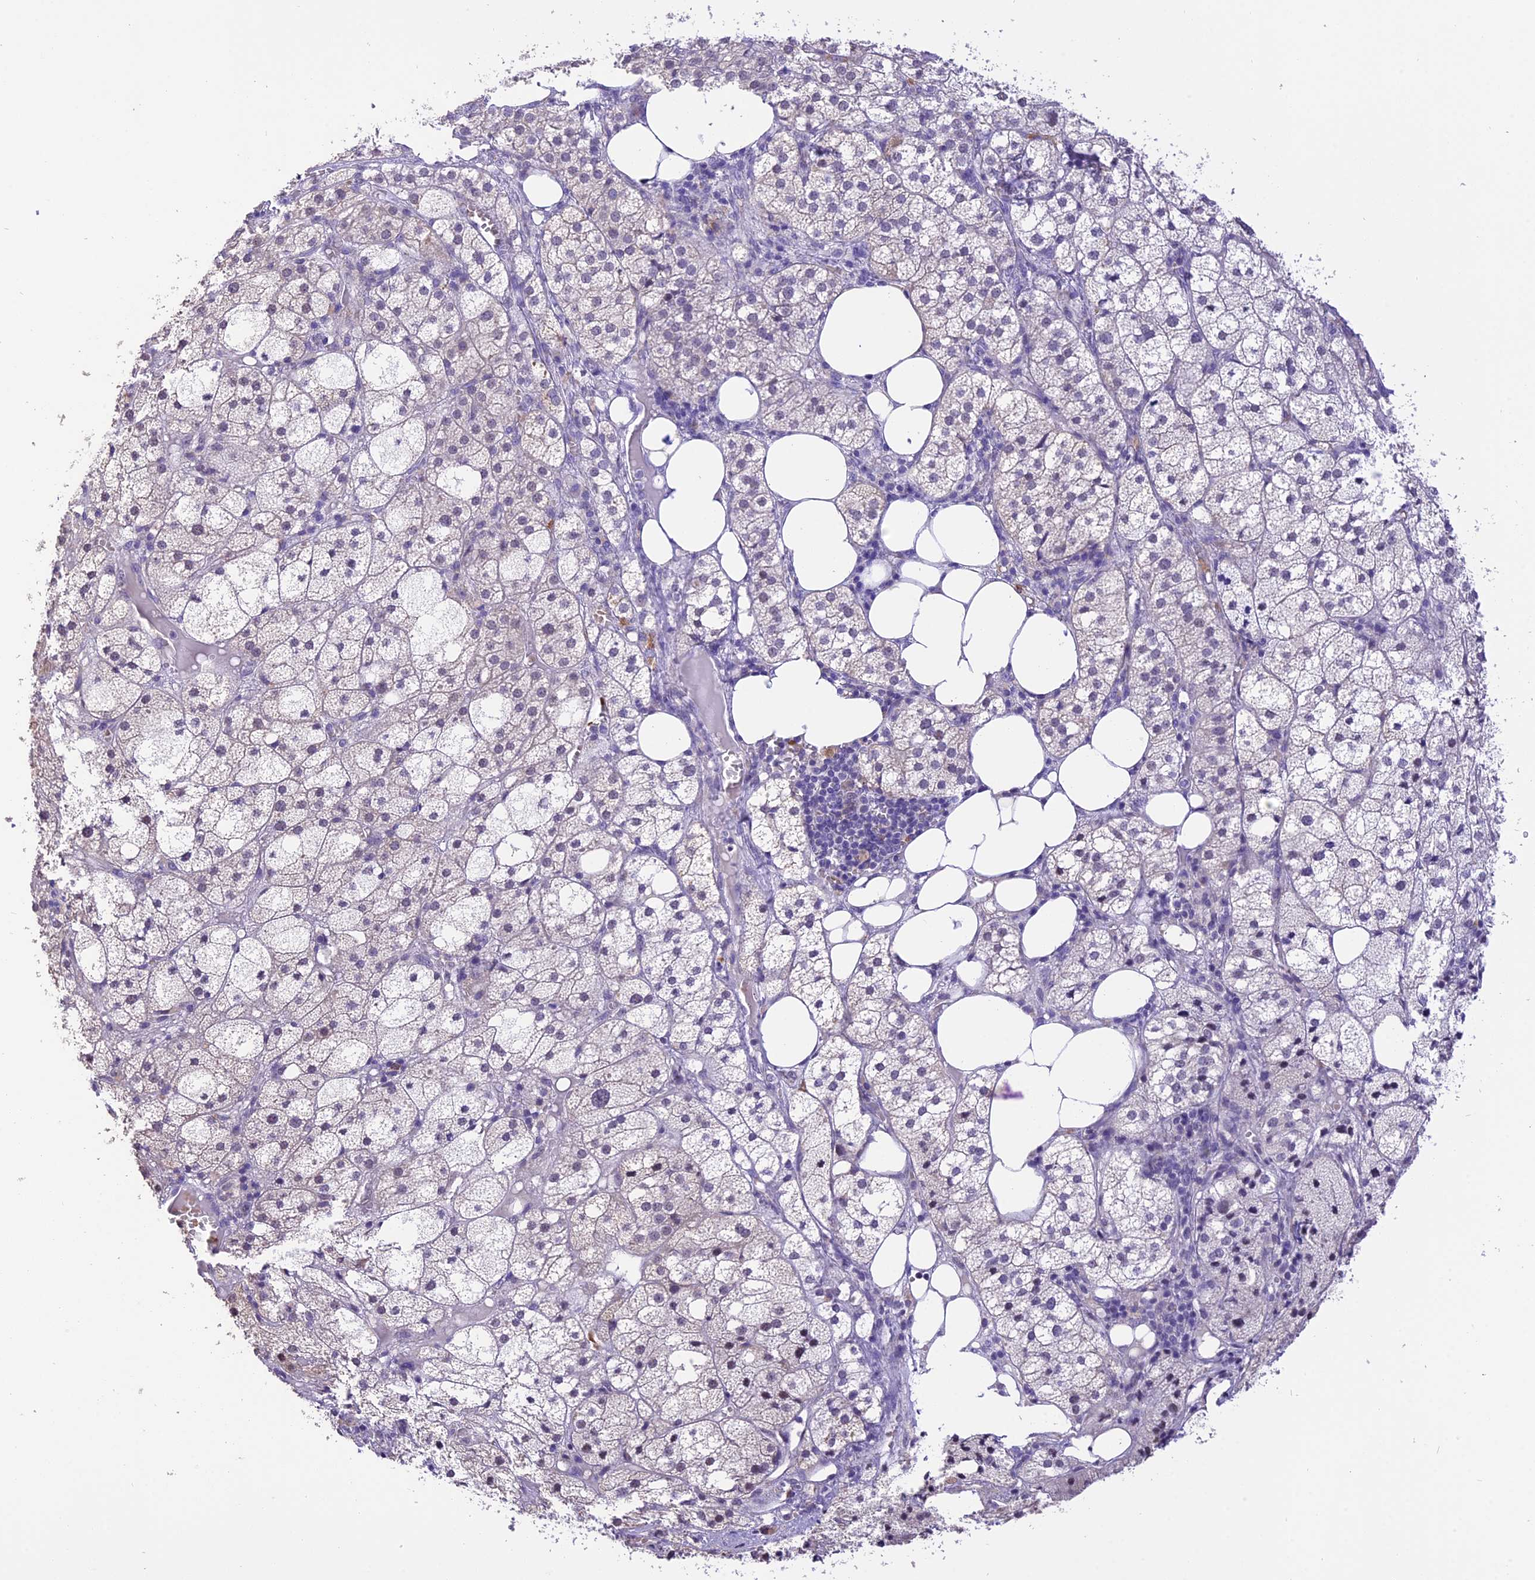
{"staining": {"intensity": "weak", "quantity": "<25%", "location": "cytoplasmic/membranous"}, "tissue": "adrenal gland", "cell_type": "Glandular cells", "image_type": "normal", "snomed": [{"axis": "morphology", "description": "Normal tissue, NOS"}, {"axis": "topography", "description": "Adrenal gland"}], "caption": "Glandular cells show no significant staining in benign adrenal gland. (Stains: DAB (3,3'-diaminobenzidine) immunohistochemistry (IHC) with hematoxylin counter stain, Microscopy: brightfield microscopy at high magnification).", "gene": "AHSP", "patient": {"sex": "female", "age": 61}}